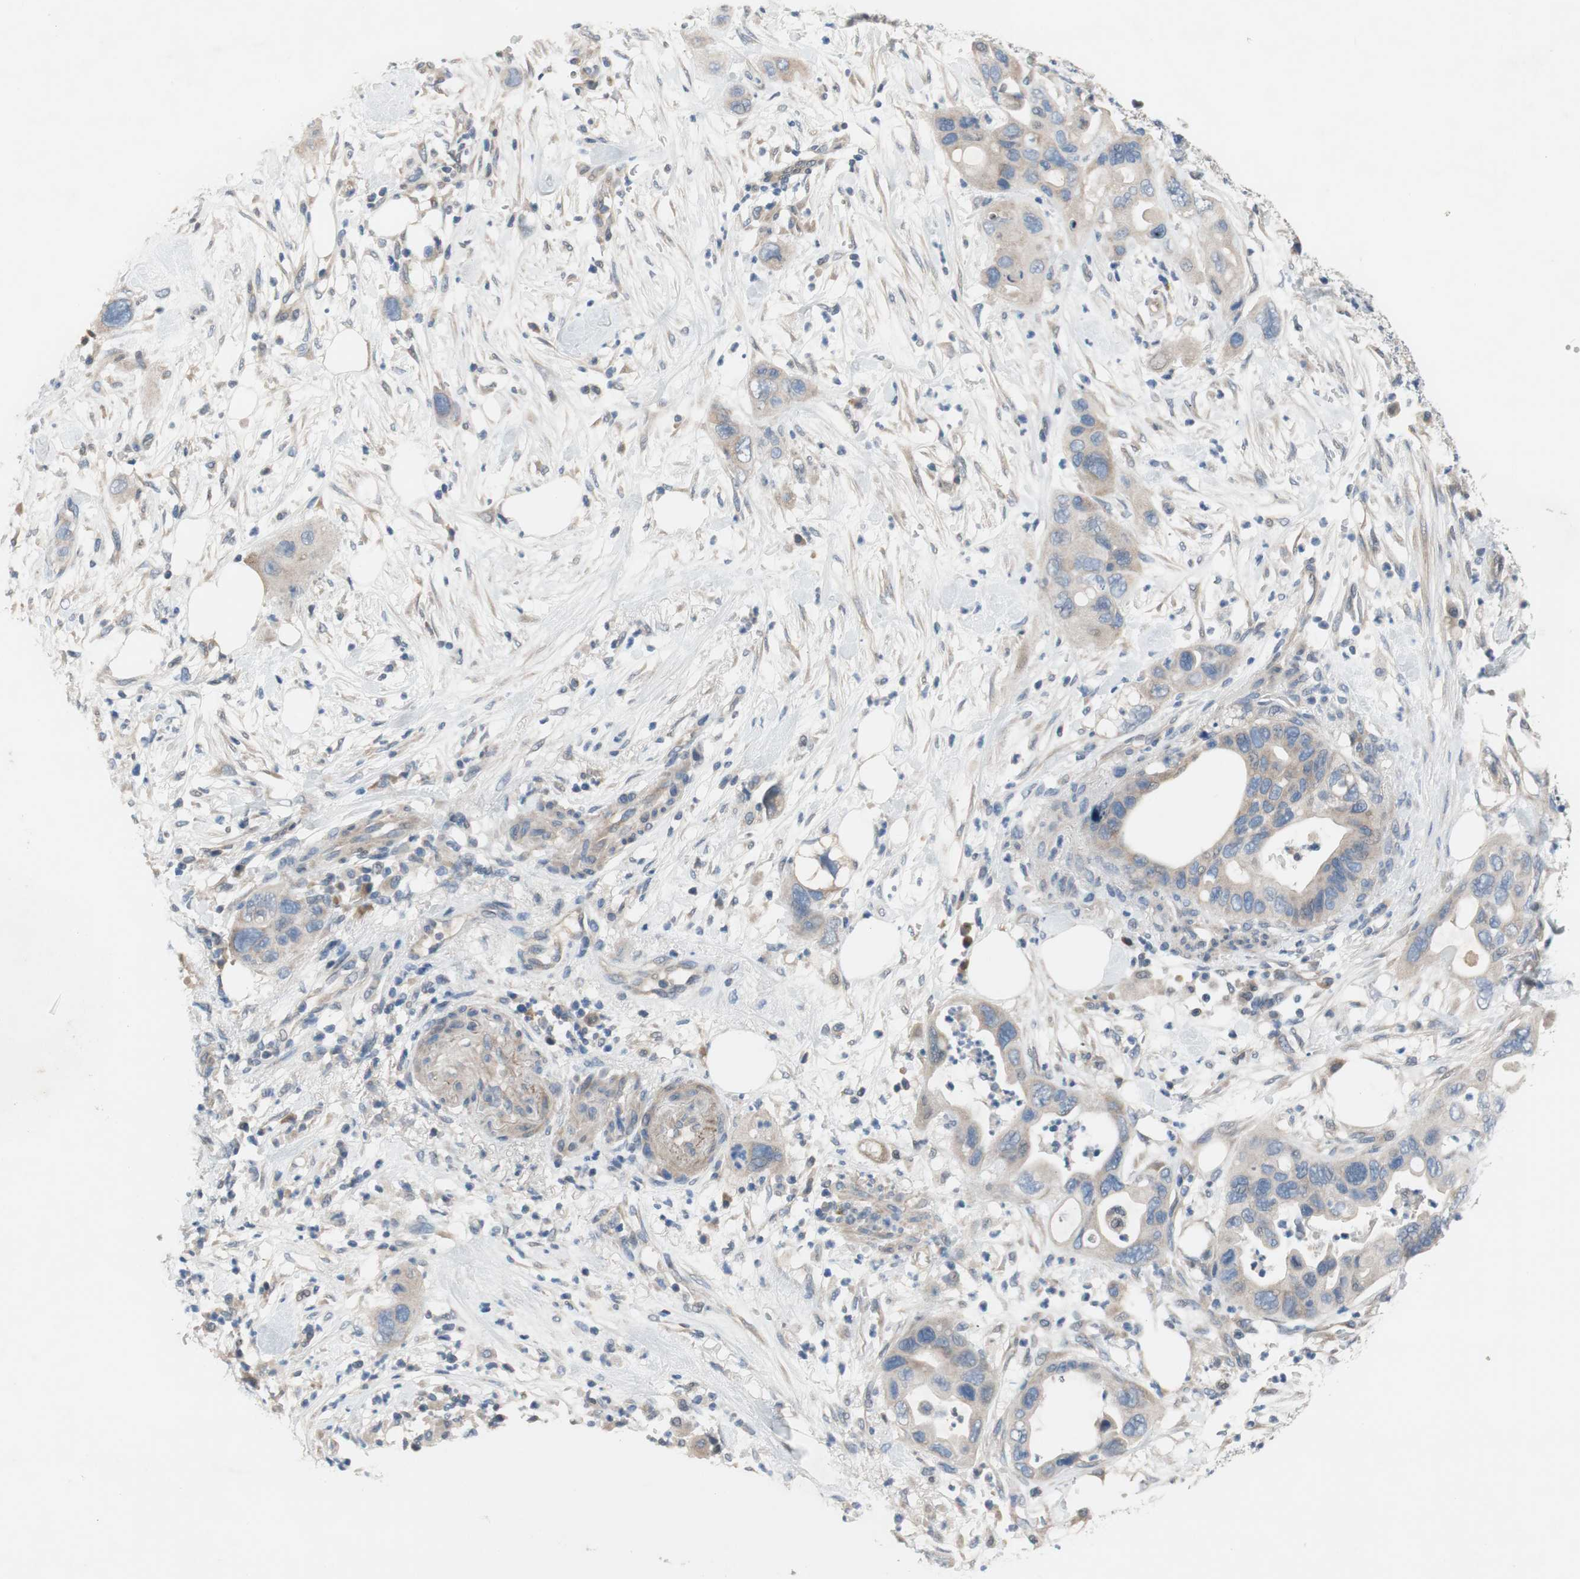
{"staining": {"intensity": "weak", "quantity": ">75%", "location": "cytoplasmic/membranous"}, "tissue": "pancreatic cancer", "cell_type": "Tumor cells", "image_type": "cancer", "snomed": [{"axis": "morphology", "description": "Adenocarcinoma, NOS"}, {"axis": "topography", "description": "Pancreas"}], "caption": "A brown stain labels weak cytoplasmic/membranous staining of a protein in pancreatic cancer tumor cells.", "gene": "TACR3", "patient": {"sex": "female", "age": 71}}